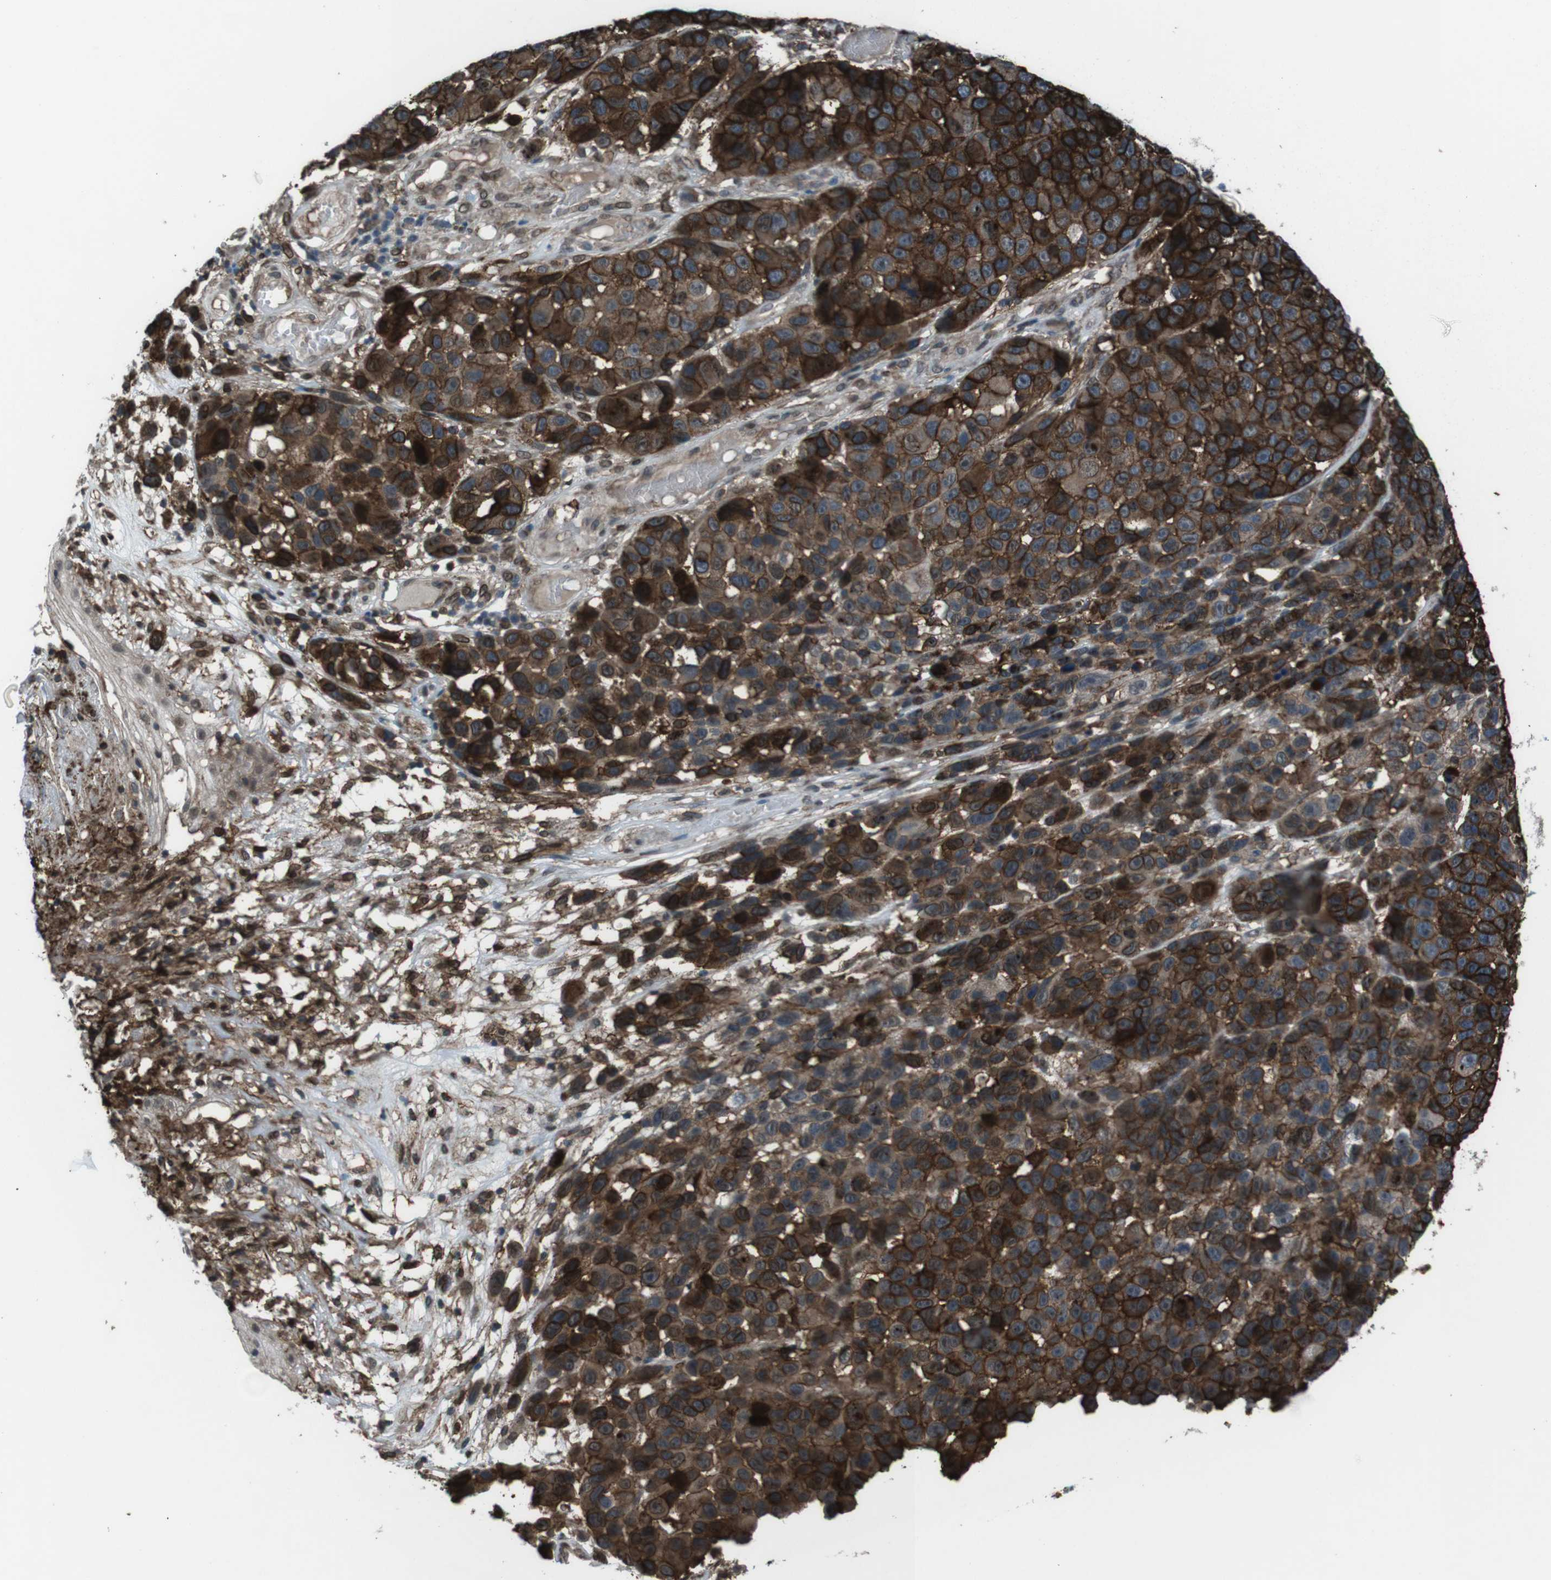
{"staining": {"intensity": "strong", "quantity": ">75%", "location": "cytoplasmic/membranous"}, "tissue": "melanoma", "cell_type": "Tumor cells", "image_type": "cancer", "snomed": [{"axis": "morphology", "description": "Malignant melanoma, NOS"}, {"axis": "topography", "description": "Skin"}], "caption": "IHC of human malignant melanoma shows high levels of strong cytoplasmic/membranous staining in about >75% of tumor cells. The staining was performed using DAB, with brown indicating positive protein expression. Nuclei are stained blue with hematoxylin.", "gene": "GDF10", "patient": {"sex": "male", "age": 53}}